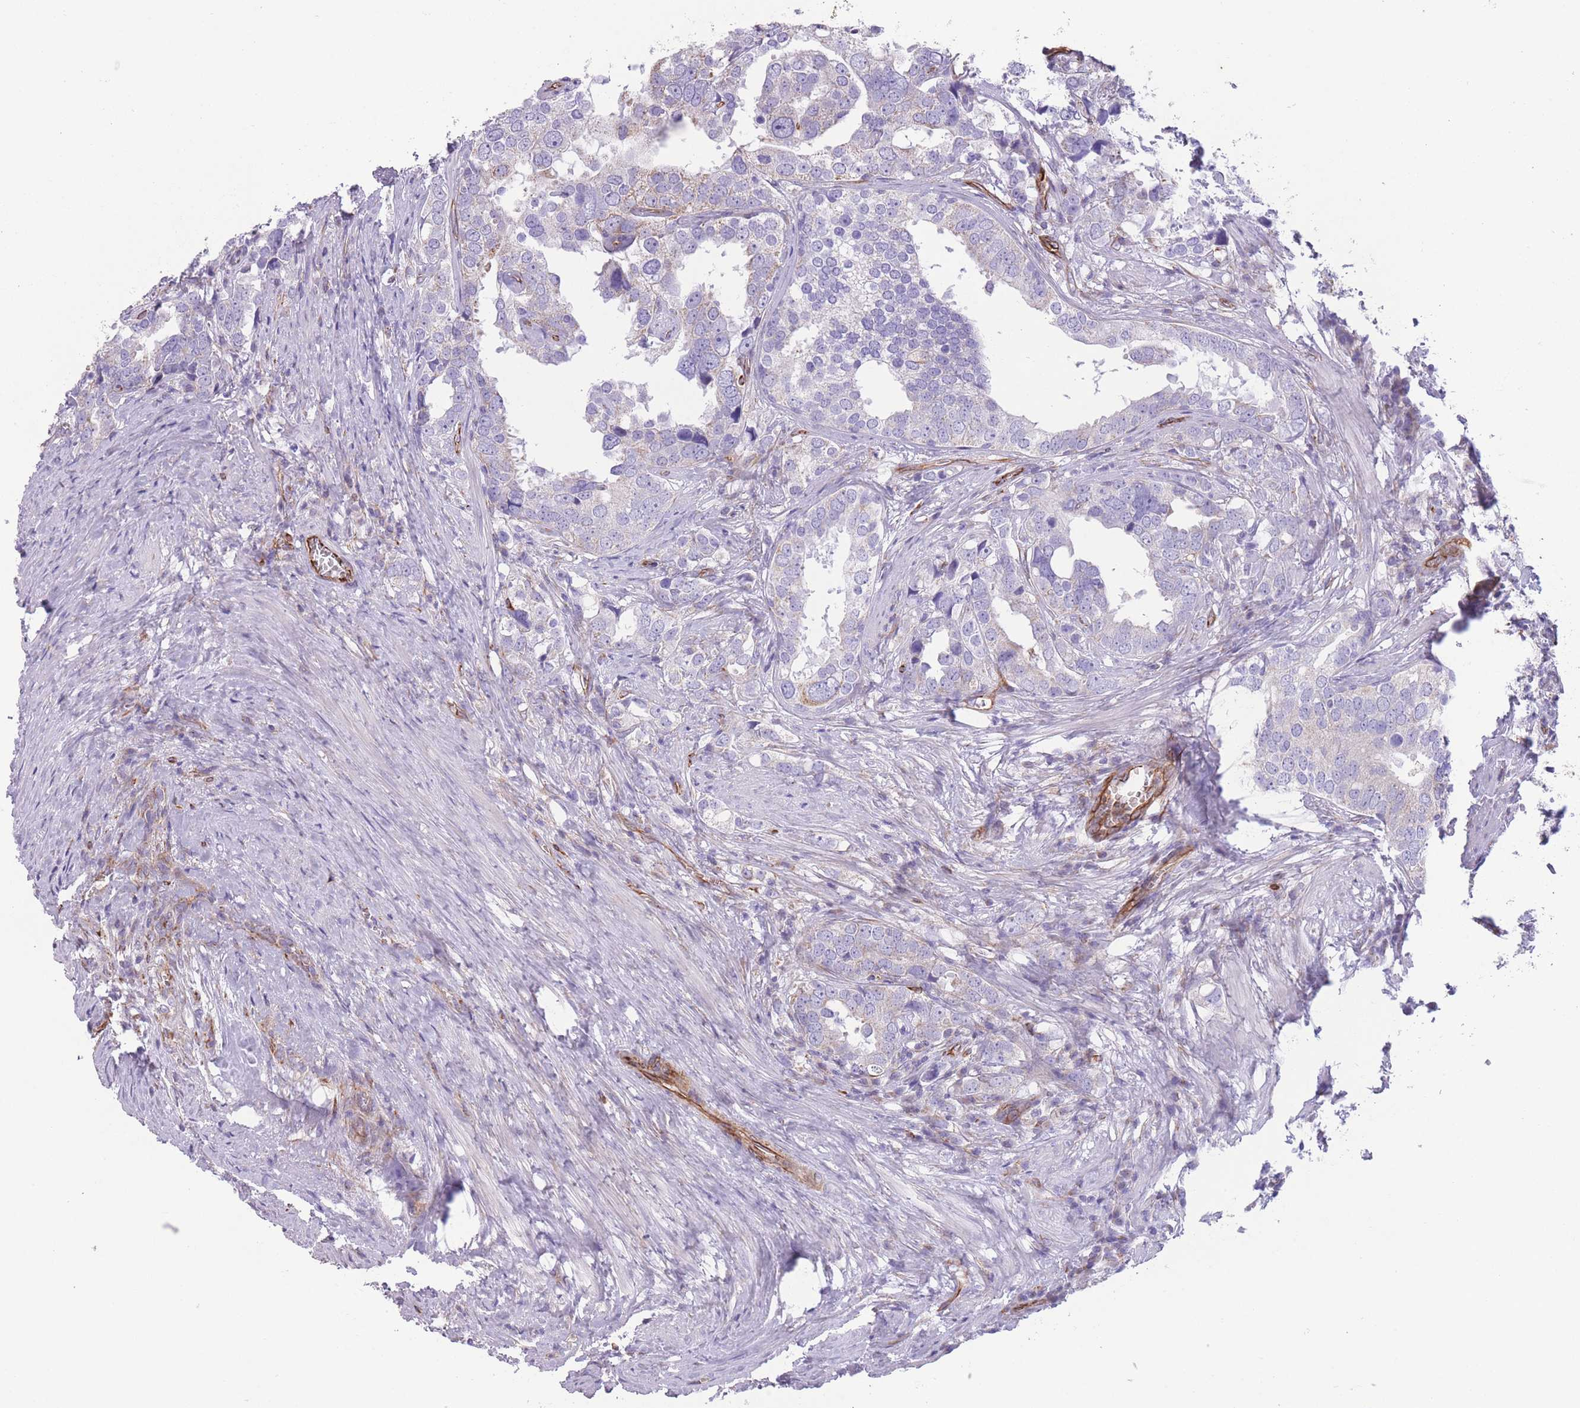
{"staining": {"intensity": "negative", "quantity": "none", "location": "none"}, "tissue": "prostate cancer", "cell_type": "Tumor cells", "image_type": "cancer", "snomed": [{"axis": "morphology", "description": "Adenocarcinoma, High grade"}, {"axis": "topography", "description": "Prostate"}], "caption": "An image of human prostate cancer is negative for staining in tumor cells.", "gene": "PTCD1", "patient": {"sex": "male", "age": 71}}